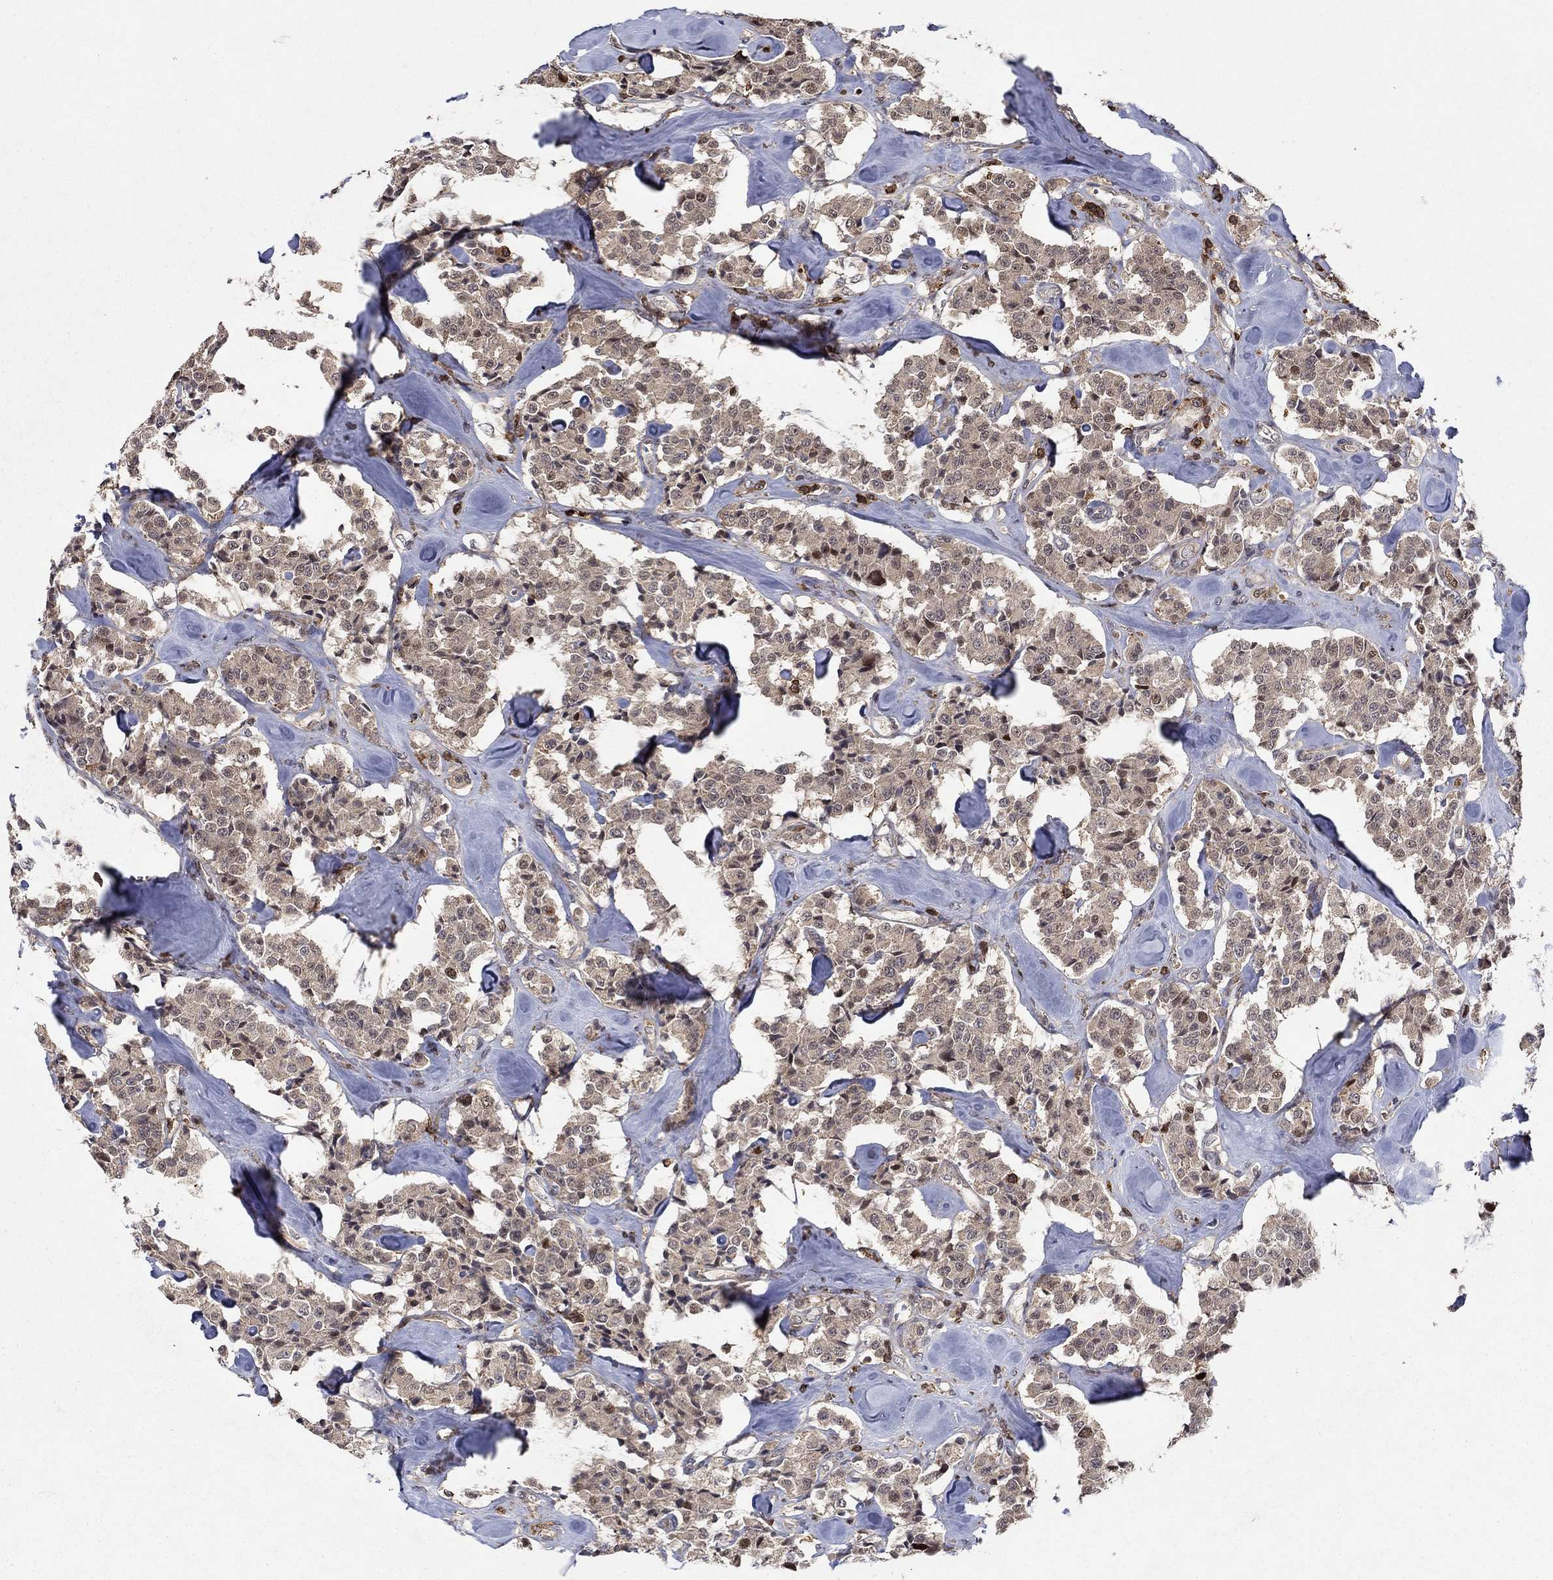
{"staining": {"intensity": "moderate", "quantity": "<25%", "location": "nuclear"}, "tissue": "carcinoid", "cell_type": "Tumor cells", "image_type": "cancer", "snomed": [{"axis": "morphology", "description": "Carcinoid, malignant, NOS"}, {"axis": "topography", "description": "Pancreas"}], "caption": "This is a photomicrograph of immunohistochemistry (IHC) staining of carcinoid, which shows moderate expression in the nuclear of tumor cells.", "gene": "CCDC66", "patient": {"sex": "male", "age": 41}}